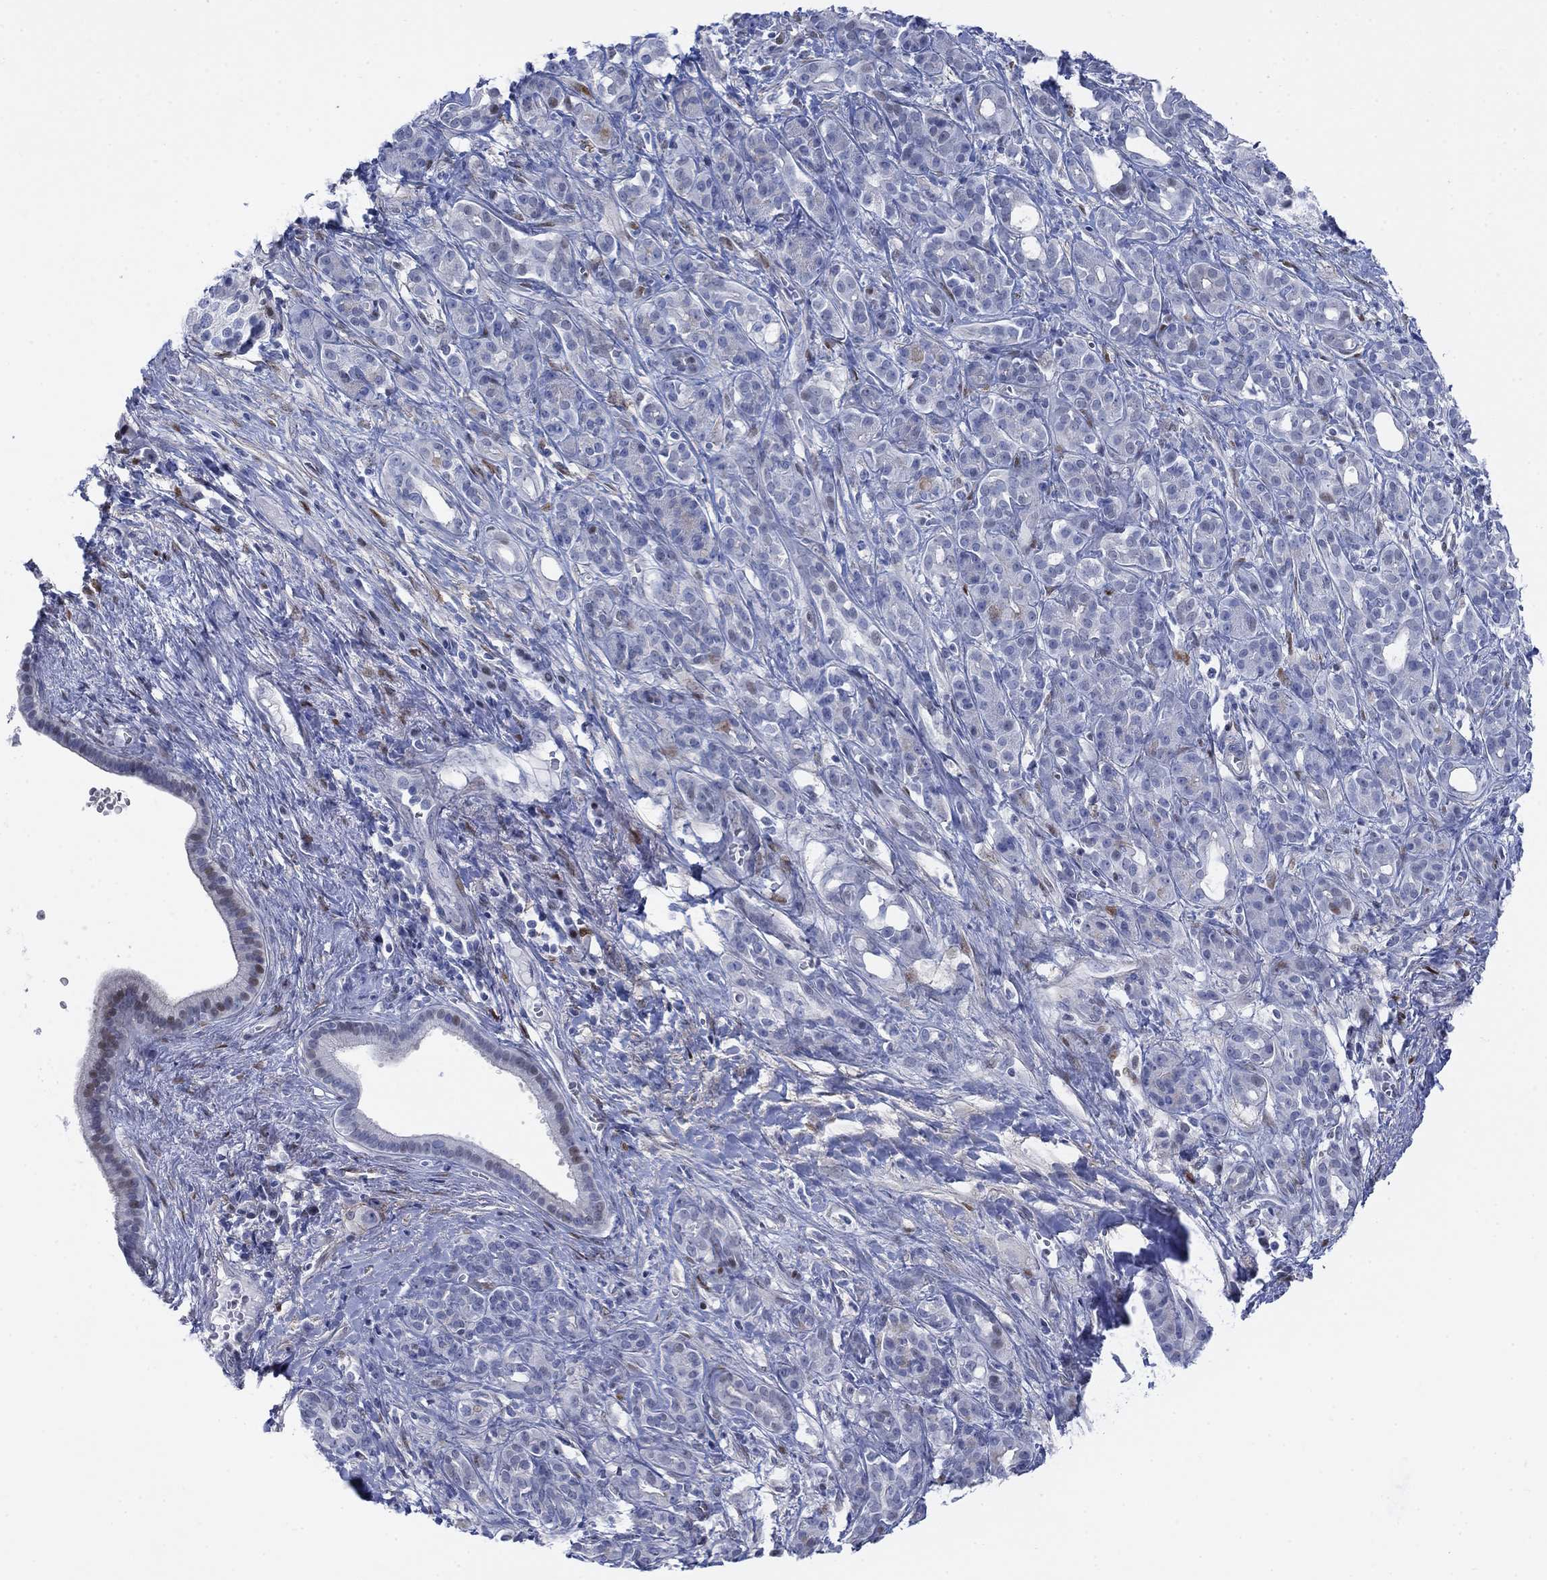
{"staining": {"intensity": "moderate", "quantity": "<25%", "location": "nuclear"}, "tissue": "pancreatic cancer", "cell_type": "Tumor cells", "image_type": "cancer", "snomed": [{"axis": "morphology", "description": "Adenocarcinoma, NOS"}, {"axis": "topography", "description": "Pancreas"}], "caption": "Protein staining of adenocarcinoma (pancreatic) tissue exhibits moderate nuclear staining in about <25% of tumor cells.", "gene": "MYO3A", "patient": {"sex": "male", "age": 61}}